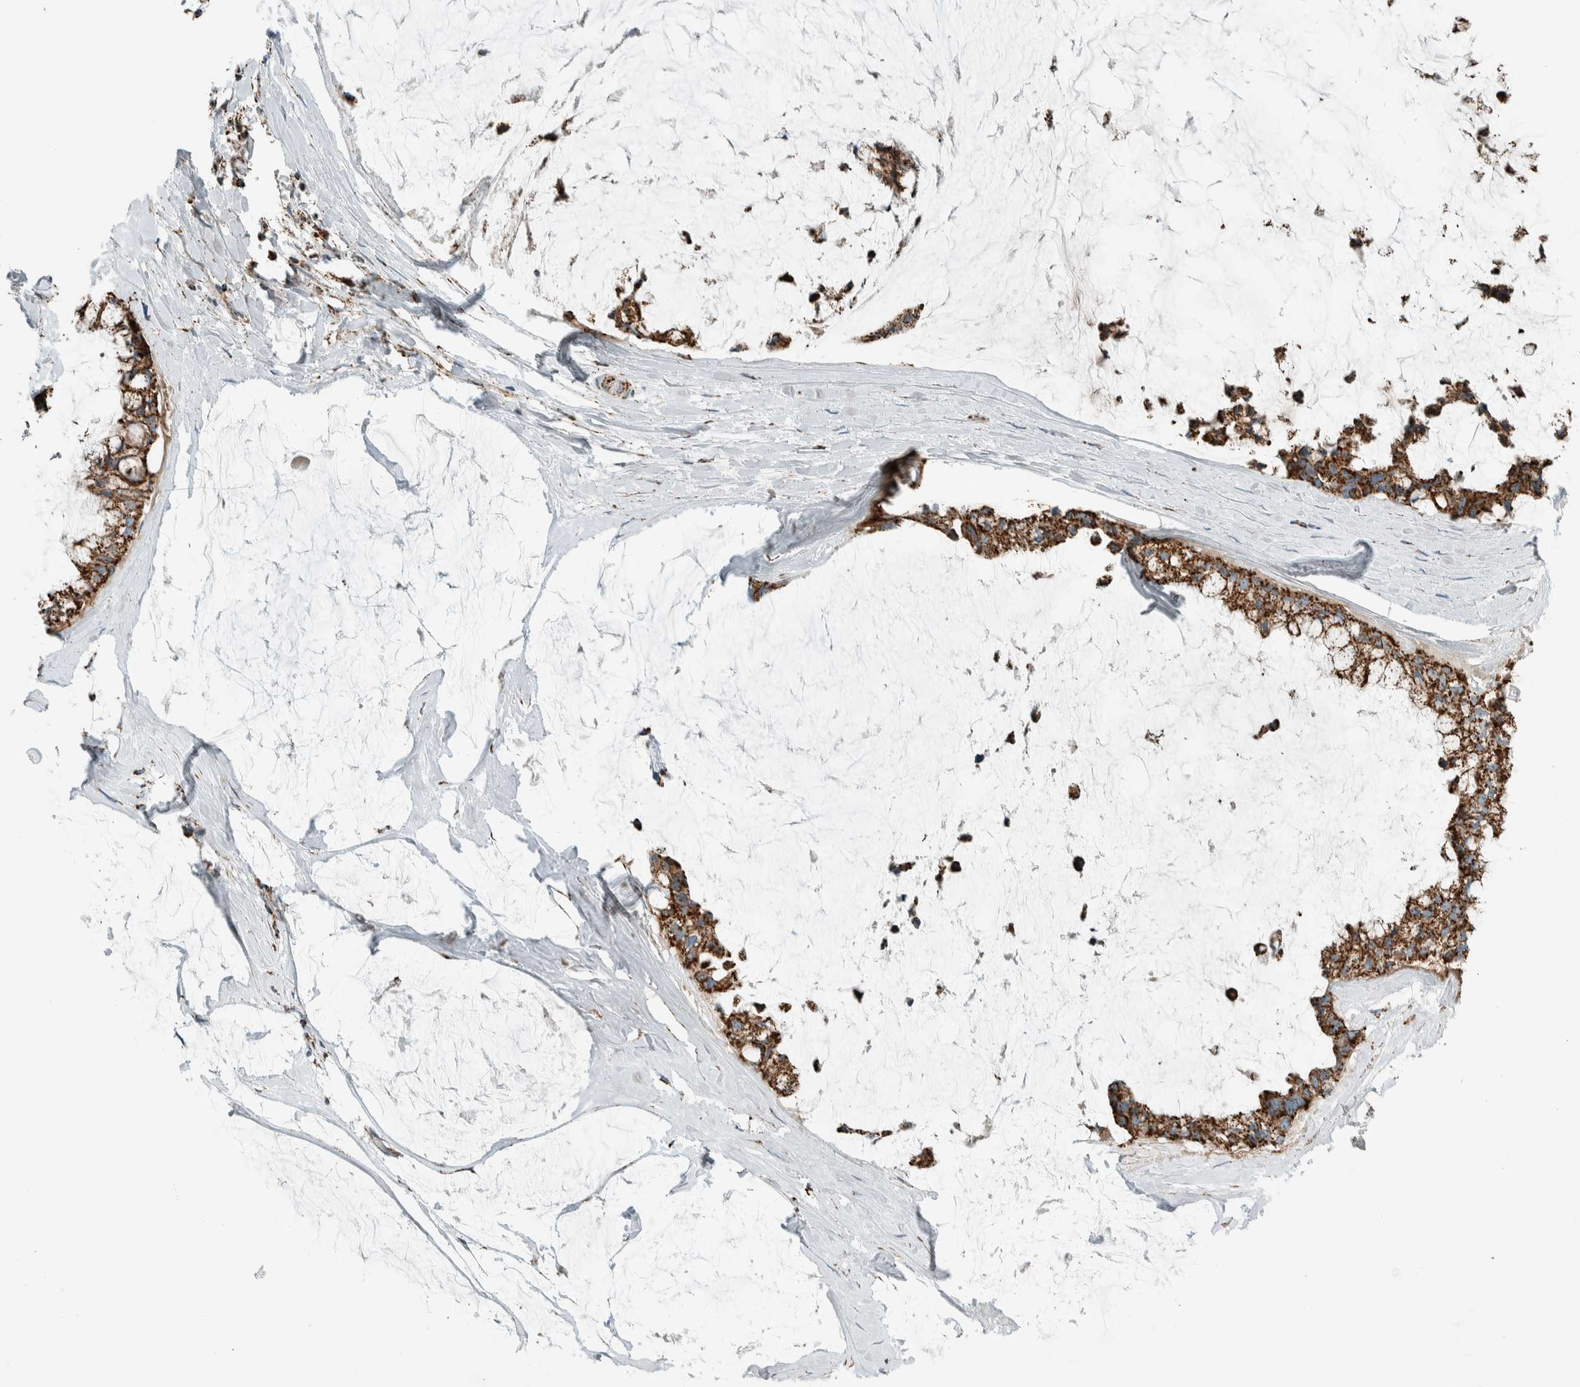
{"staining": {"intensity": "strong", "quantity": ">75%", "location": "cytoplasmic/membranous"}, "tissue": "ovarian cancer", "cell_type": "Tumor cells", "image_type": "cancer", "snomed": [{"axis": "morphology", "description": "Cystadenocarcinoma, mucinous, NOS"}, {"axis": "topography", "description": "Ovary"}], "caption": "DAB immunohistochemical staining of human ovarian cancer (mucinous cystadenocarcinoma) displays strong cytoplasmic/membranous protein positivity in approximately >75% of tumor cells.", "gene": "ZNF454", "patient": {"sex": "female", "age": 39}}